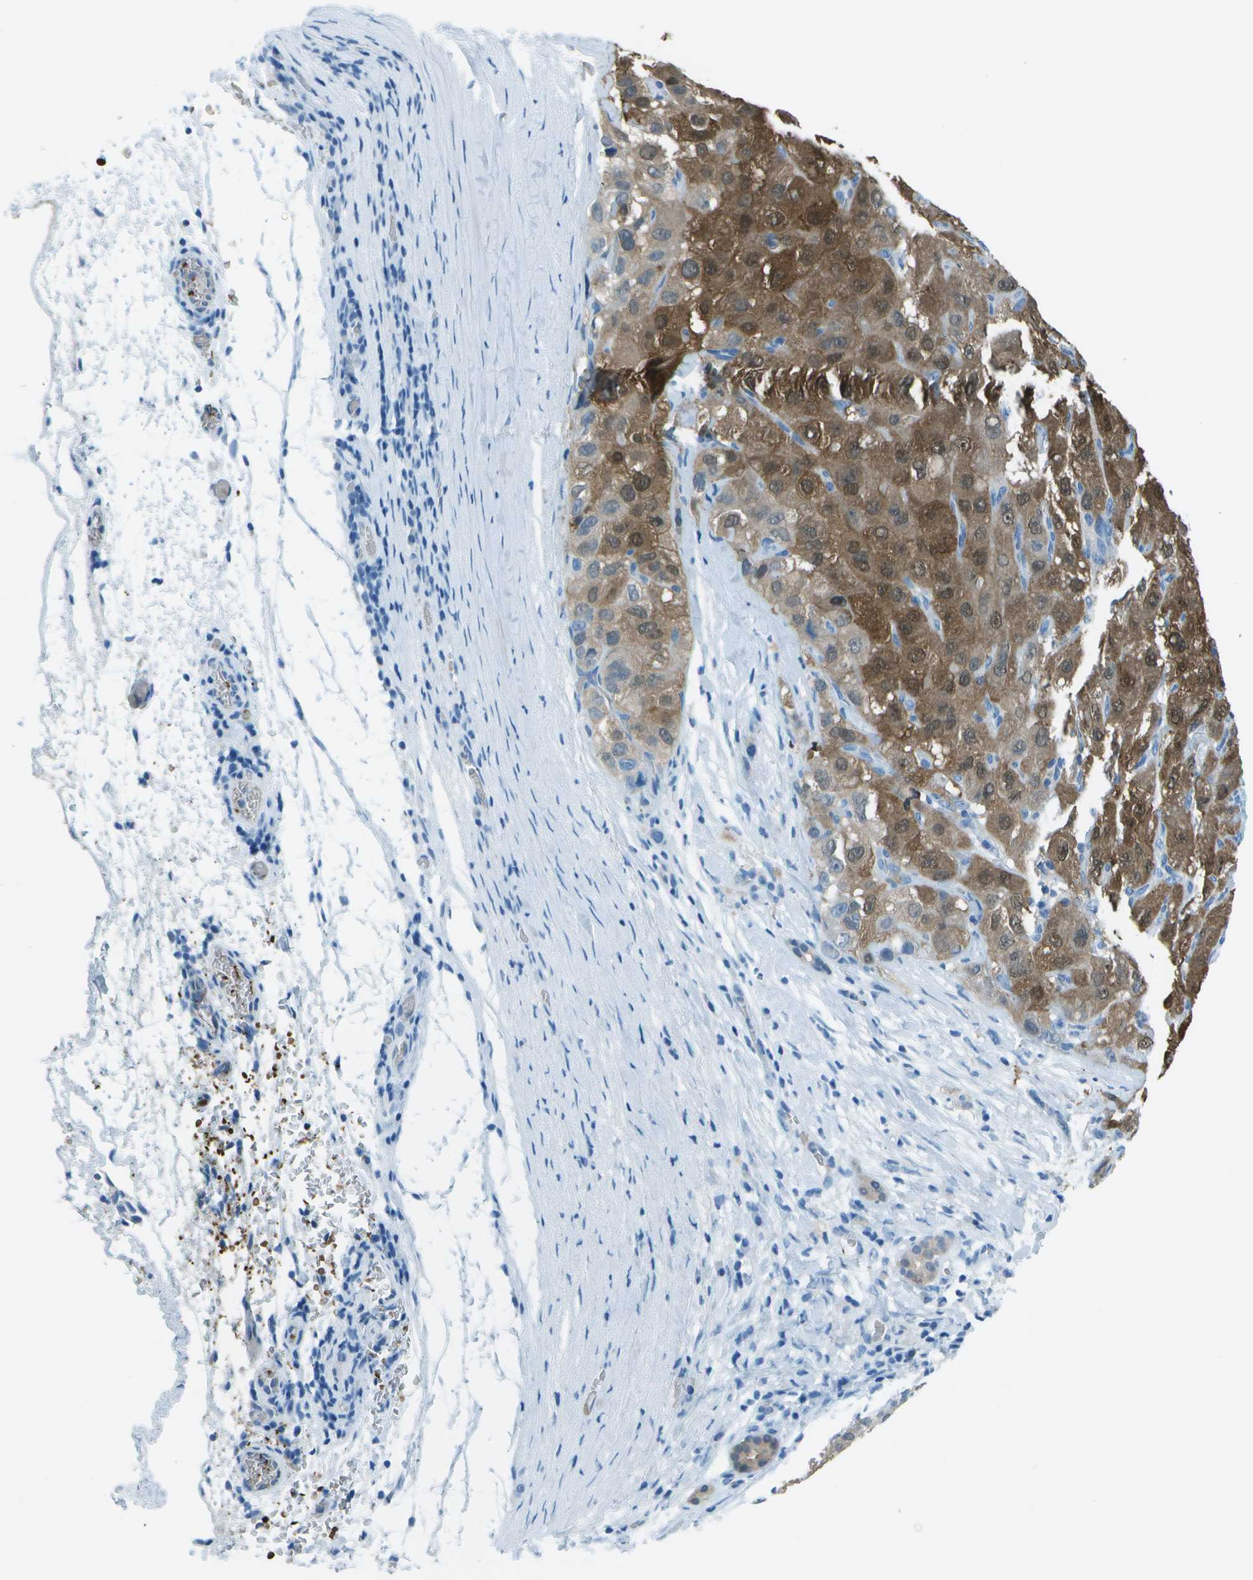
{"staining": {"intensity": "moderate", "quantity": ">75%", "location": "cytoplasmic/membranous,nuclear"}, "tissue": "liver cancer", "cell_type": "Tumor cells", "image_type": "cancer", "snomed": [{"axis": "morphology", "description": "Carcinoma, Hepatocellular, NOS"}, {"axis": "topography", "description": "Liver"}], "caption": "A histopathology image of liver cancer (hepatocellular carcinoma) stained for a protein displays moderate cytoplasmic/membranous and nuclear brown staining in tumor cells.", "gene": "ASL", "patient": {"sex": "male", "age": 80}}